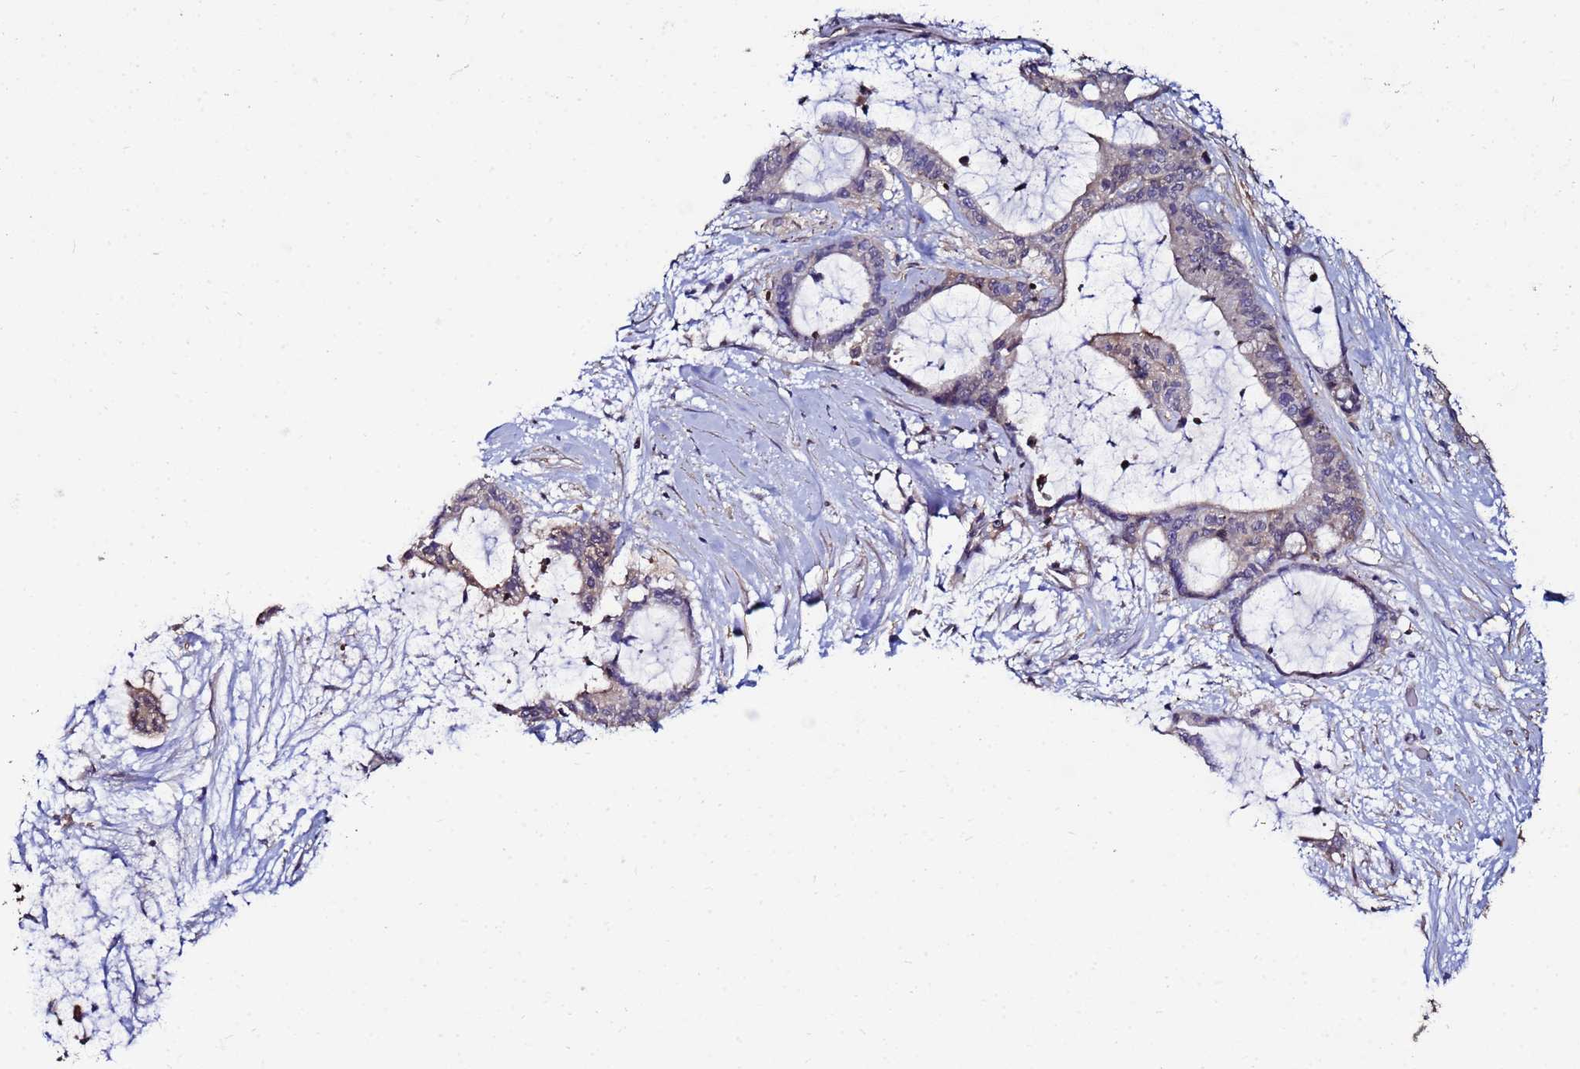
{"staining": {"intensity": "weak", "quantity": "<25%", "location": "cytoplasmic/membranous"}, "tissue": "liver cancer", "cell_type": "Tumor cells", "image_type": "cancer", "snomed": [{"axis": "morphology", "description": "Normal tissue, NOS"}, {"axis": "morphology", "description": "Cholangiocarcinoma"}, {"axis": "topography", "description": "Liver"}, {"axis": "topography", "description": "Peripheral nerve tissue"}], "caption": "Tumor cells show no significant expression in liver cancer.", "gene": "NAXE", "patient": {"sex": "female", "age": 73}}